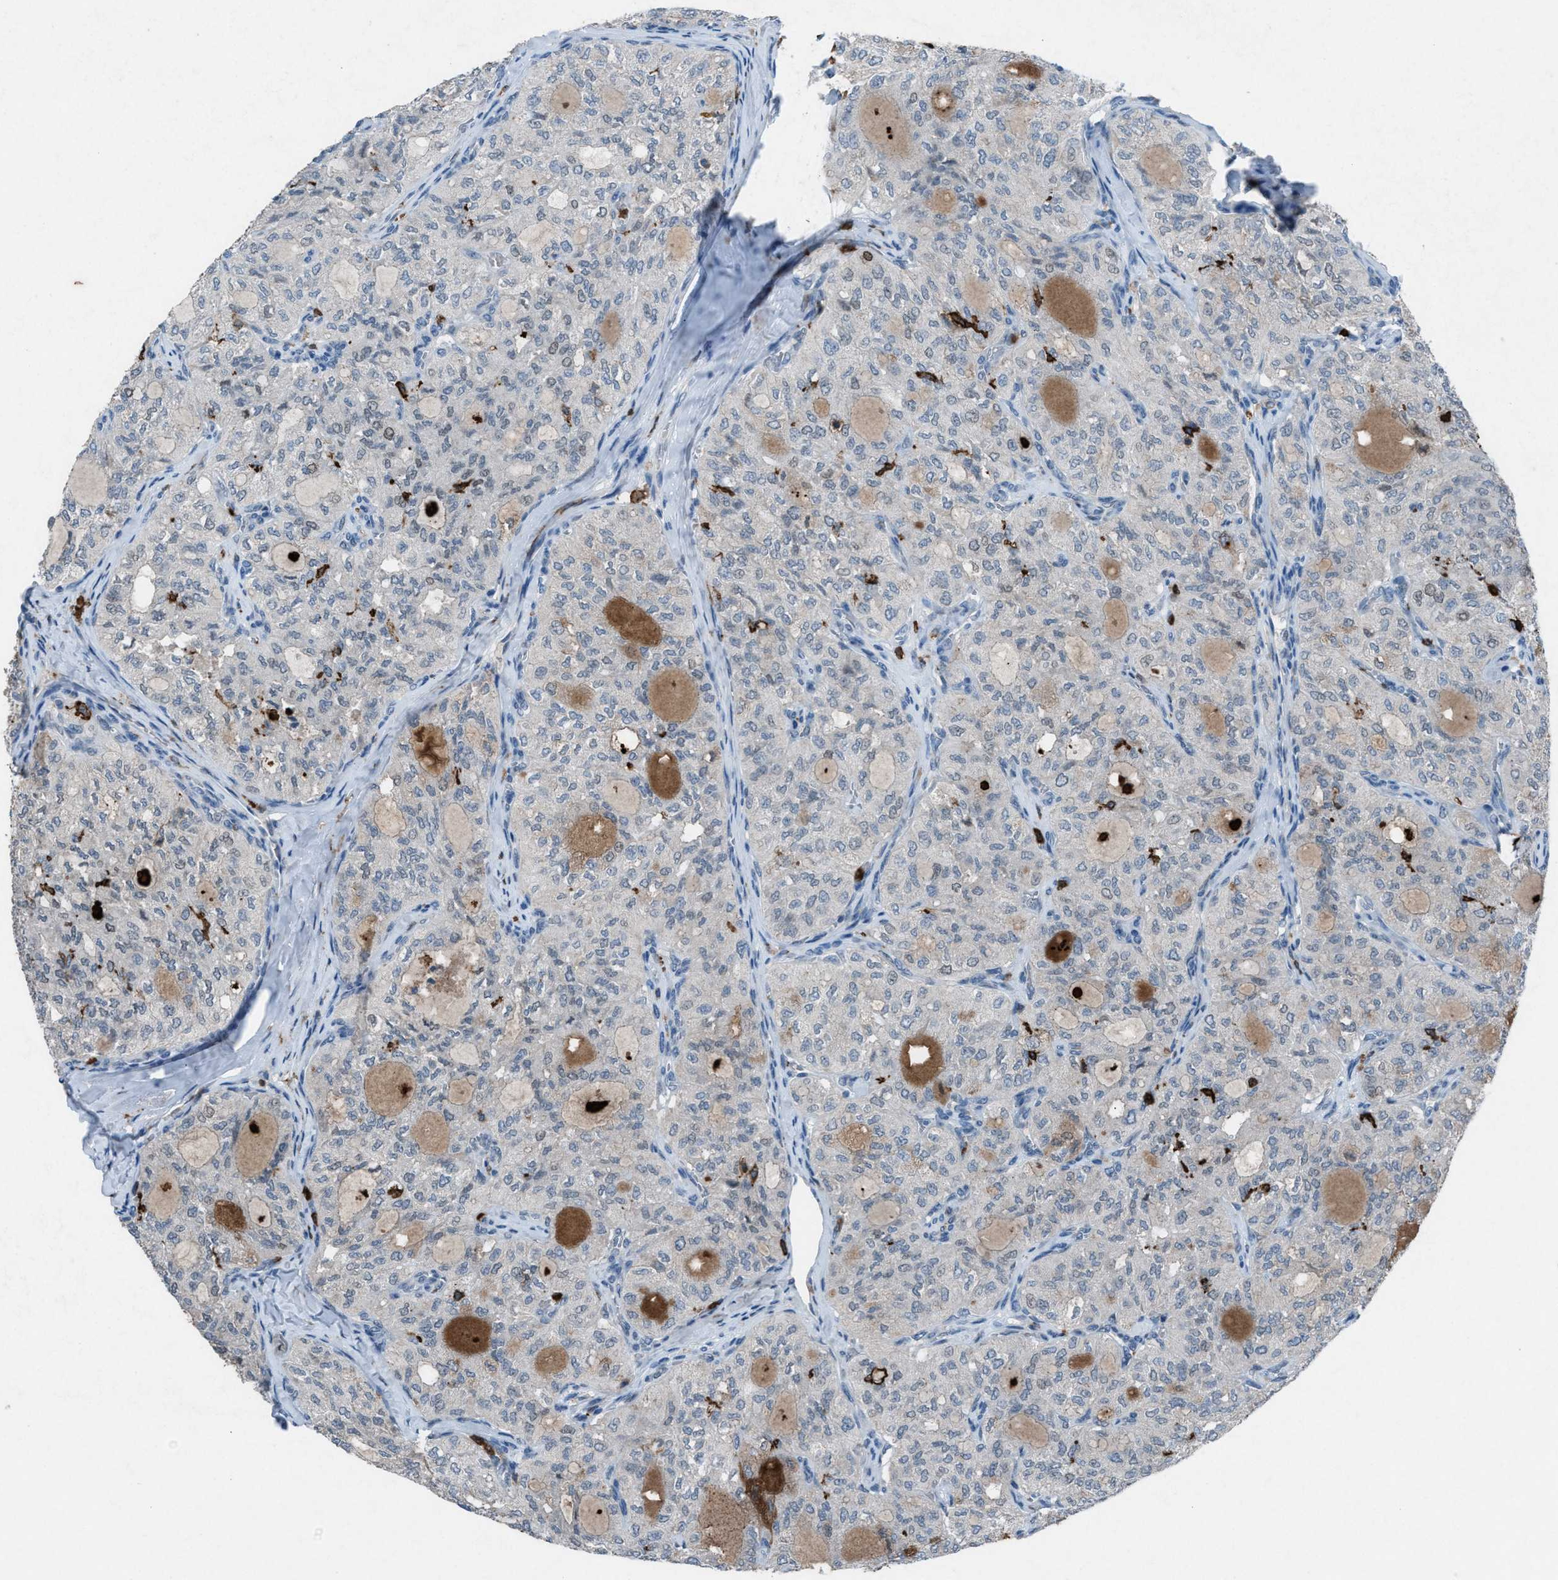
{"staining": {"intensity": "weak", "quantity": "25%-75%", "location": "cytoplasmic/membranous"}, "tissue": "thyroid cancer", "cell_type": "Tumor cells", "image_type": "cancer", "snomed": [{"axis": "morphology", "description": "Follicular adenoma carcinoma, NOS"}, {"axis": "topography", "description": "Thyroid gland"}], "caption": "This is a histology image of IHC staining of thyroid follicular adenoma carcinoma, which shows weak staining in the cytoplasmic/membranous of tumor cells.", "gene": "FCER1G", "patient": {"sex": "male", "age": 75}}